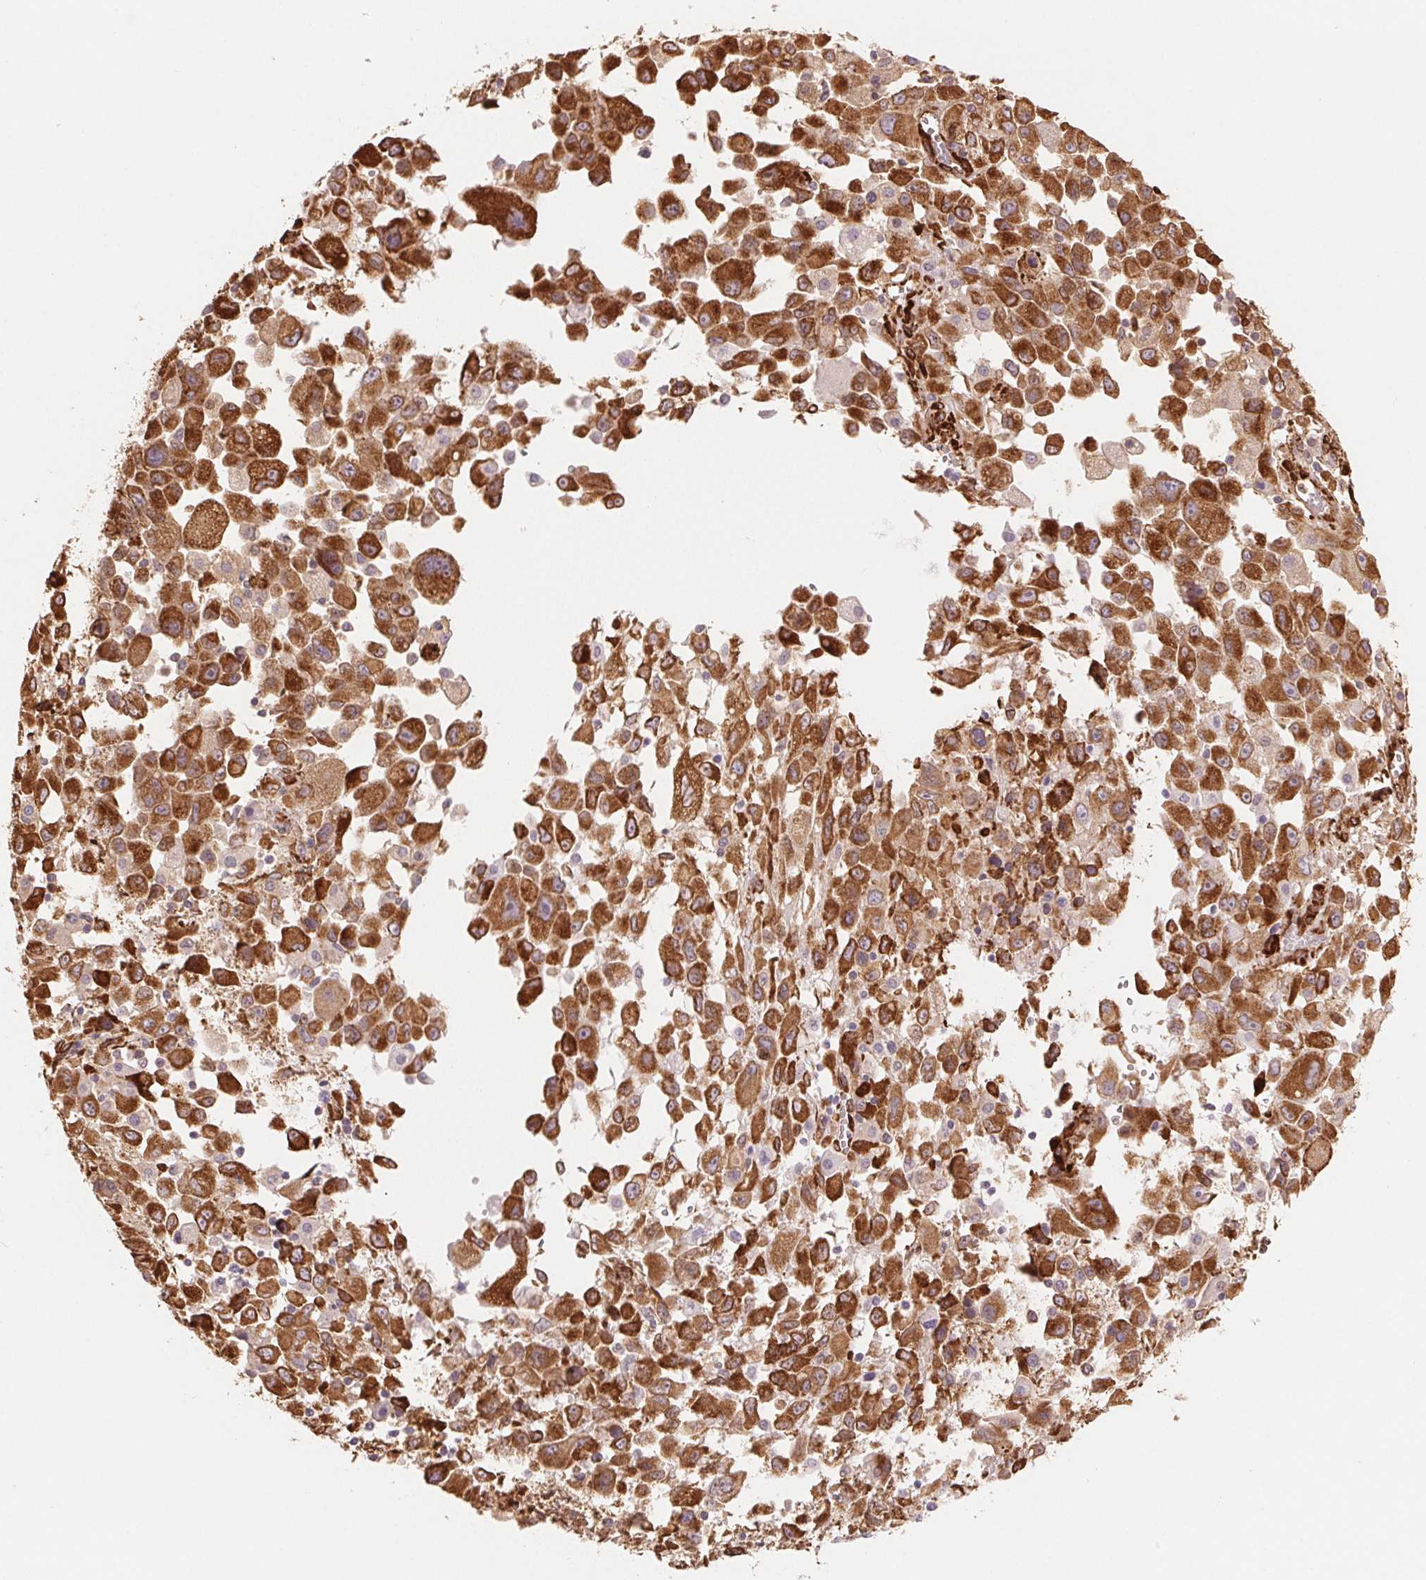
{"staining": {"intensity": "strong", "quantity": ">75%", "location": "cytoplasmic/membranous"}, "tissue": "melanoma", "cell_type": "Tumor cells", "image_type": "cancer", "snomed": [{"axis": "morphology", "description": "Malignant melanoma, Metastatic site"}, {"axis": "topography", "description": "Soft tissue"}], "caption": "A high amount of strong cytoplasmic/membranous staining is identified in approximately >75% of tumor cells in melanoma tissue.", "gene": "FKBP10", "patient": {"sex": "male", "age": 50}}